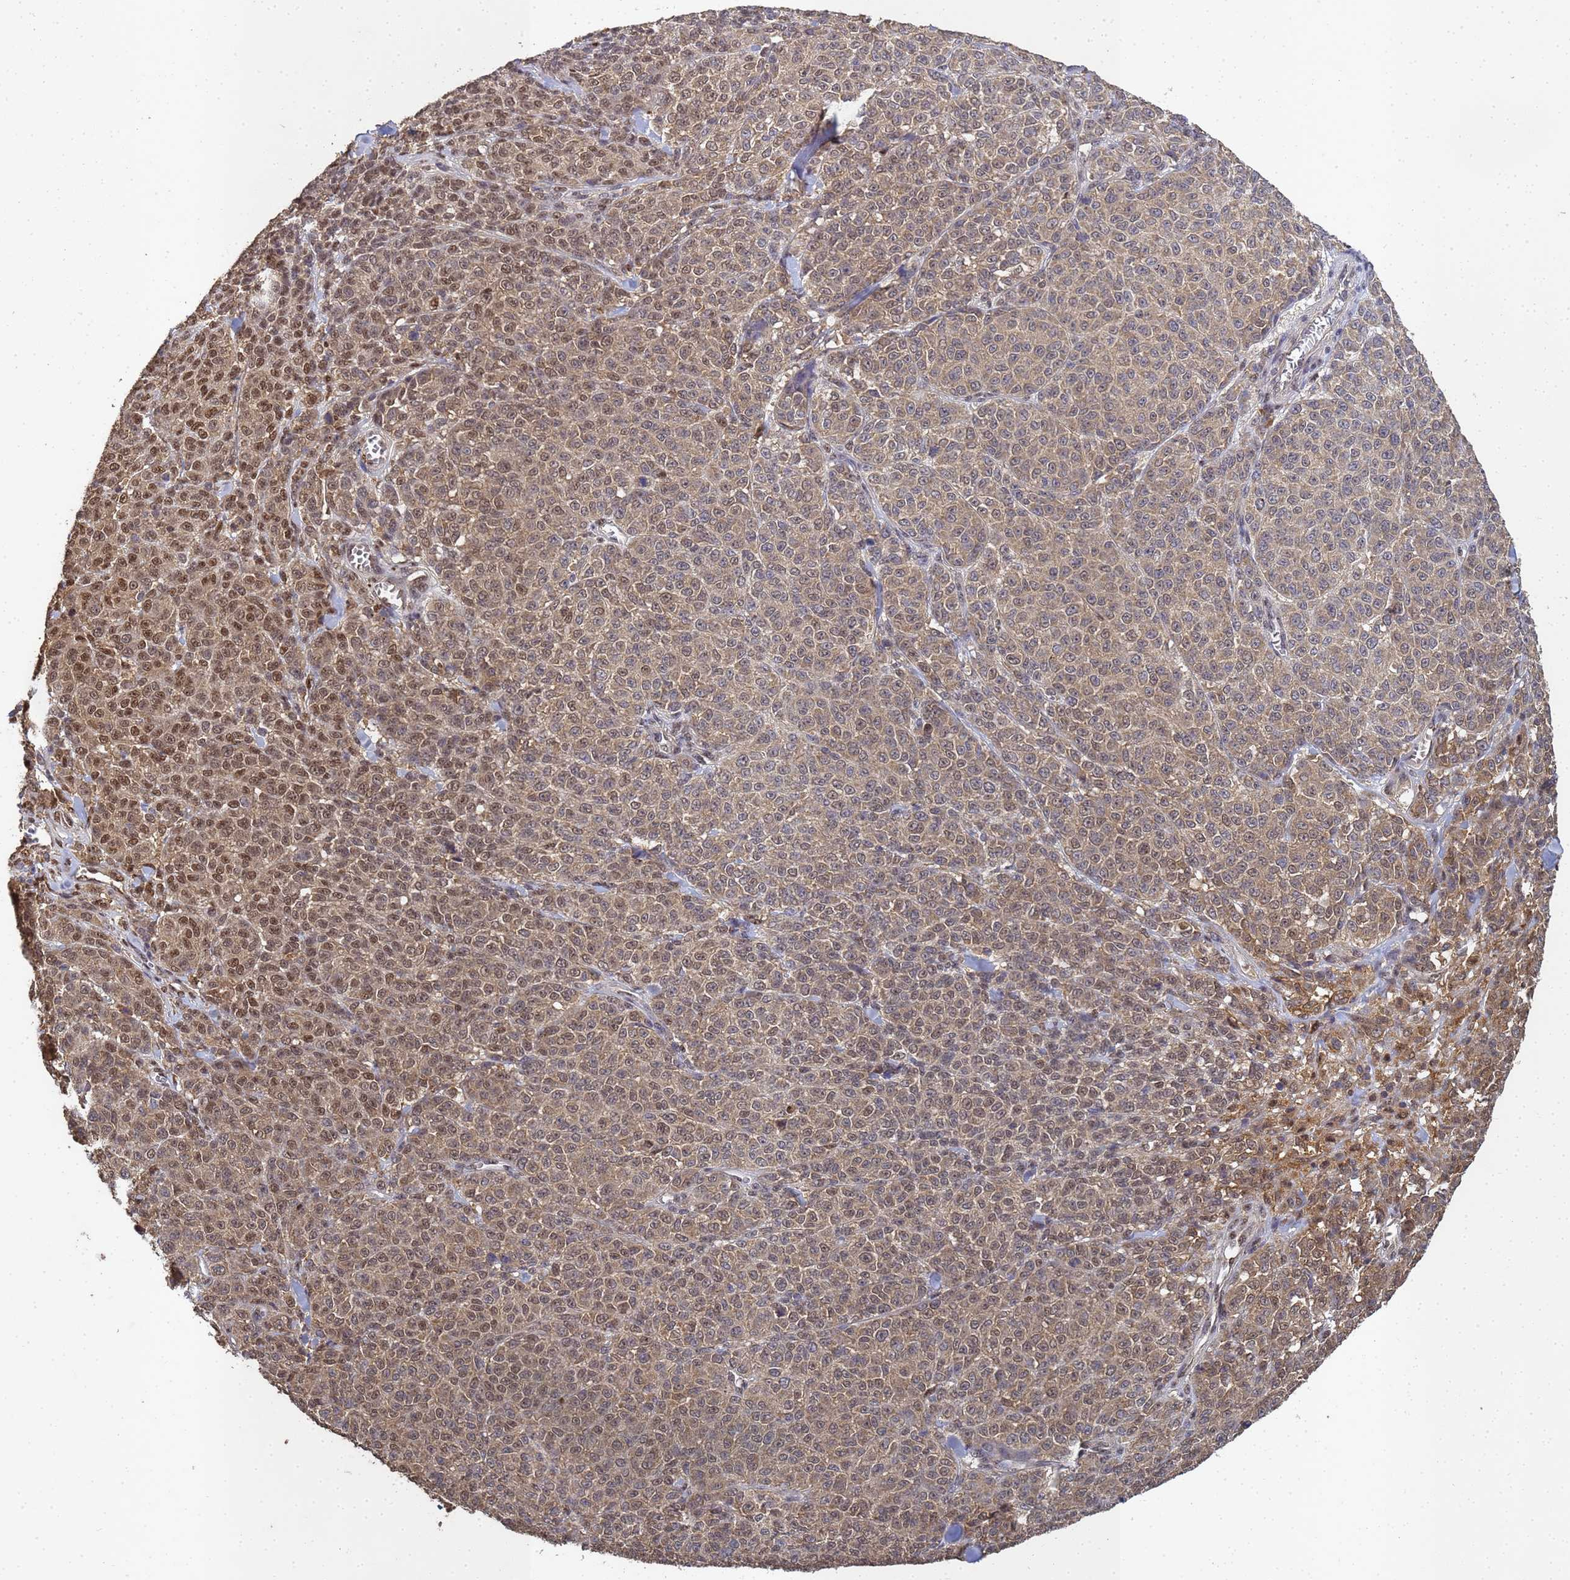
{"staining": {"intensity": "moderate", "quantity": "<25%", "location": "nuclear"}, "tissue": "melanoma", "cell_type": "Tumor cells", "image_type": "cancer", "snomed": [{"axis": "morphology", "description": "Normal tissue, NOS"}, {"axis": "morphology", "description": "Malignant melanoma, NOS"}, {"axis": "topography", "description": "Skin"}], "caption": "Protein expression analysis of human melanoma reveals moderate nuclear expression in about <25% of tumor cells. The staining was performed using DAB (3,3'-diaminobenzidine) to visualize the protein expression in brown, while the nuclei were stained in blue with hematoxylin (Magnification: 20x).", "gene": "SECISBP2", "patient": {"sex": "female", "age": 34}}